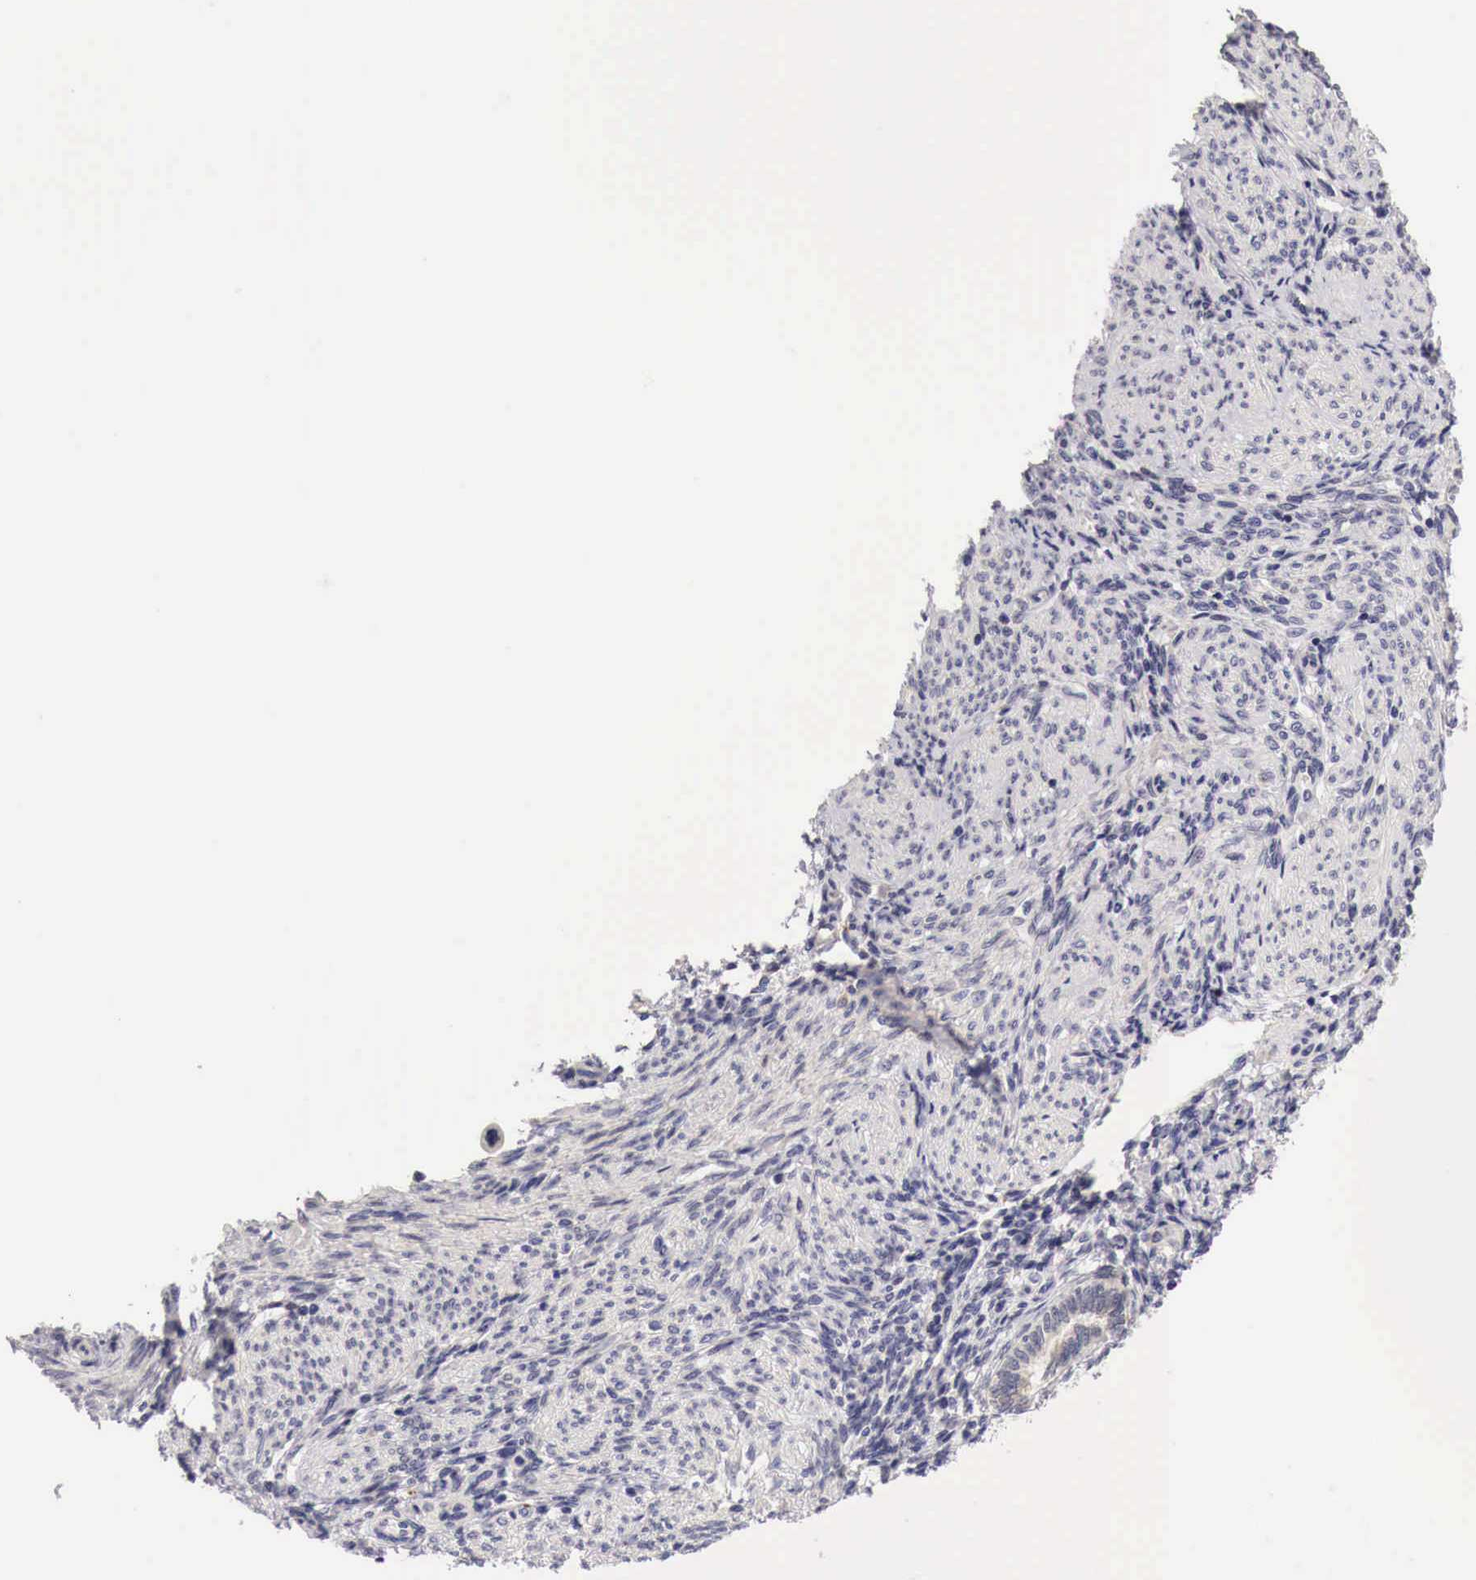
{"staining": {"intensity": "weak", "quantity": "<25%", "location": "cytoplasmic/membranous"}, "tissue": "endometrium", "cell_type": "Cells in endometrial stroma", "image_type": "normal", "snomed": [{"axis": "morphology", "description": "Normal tissue, NOS"}, {"axis": "topography", "description": "Endometrium"}], "caption": "An immunohistochemistry (IHC) histopathology image of unremarkable endometrium is shown. There is no staining in cells in endometrial stroma of endometrium.", "gene": "CASP3", "patient": {"sex": "female", "age": 36}}